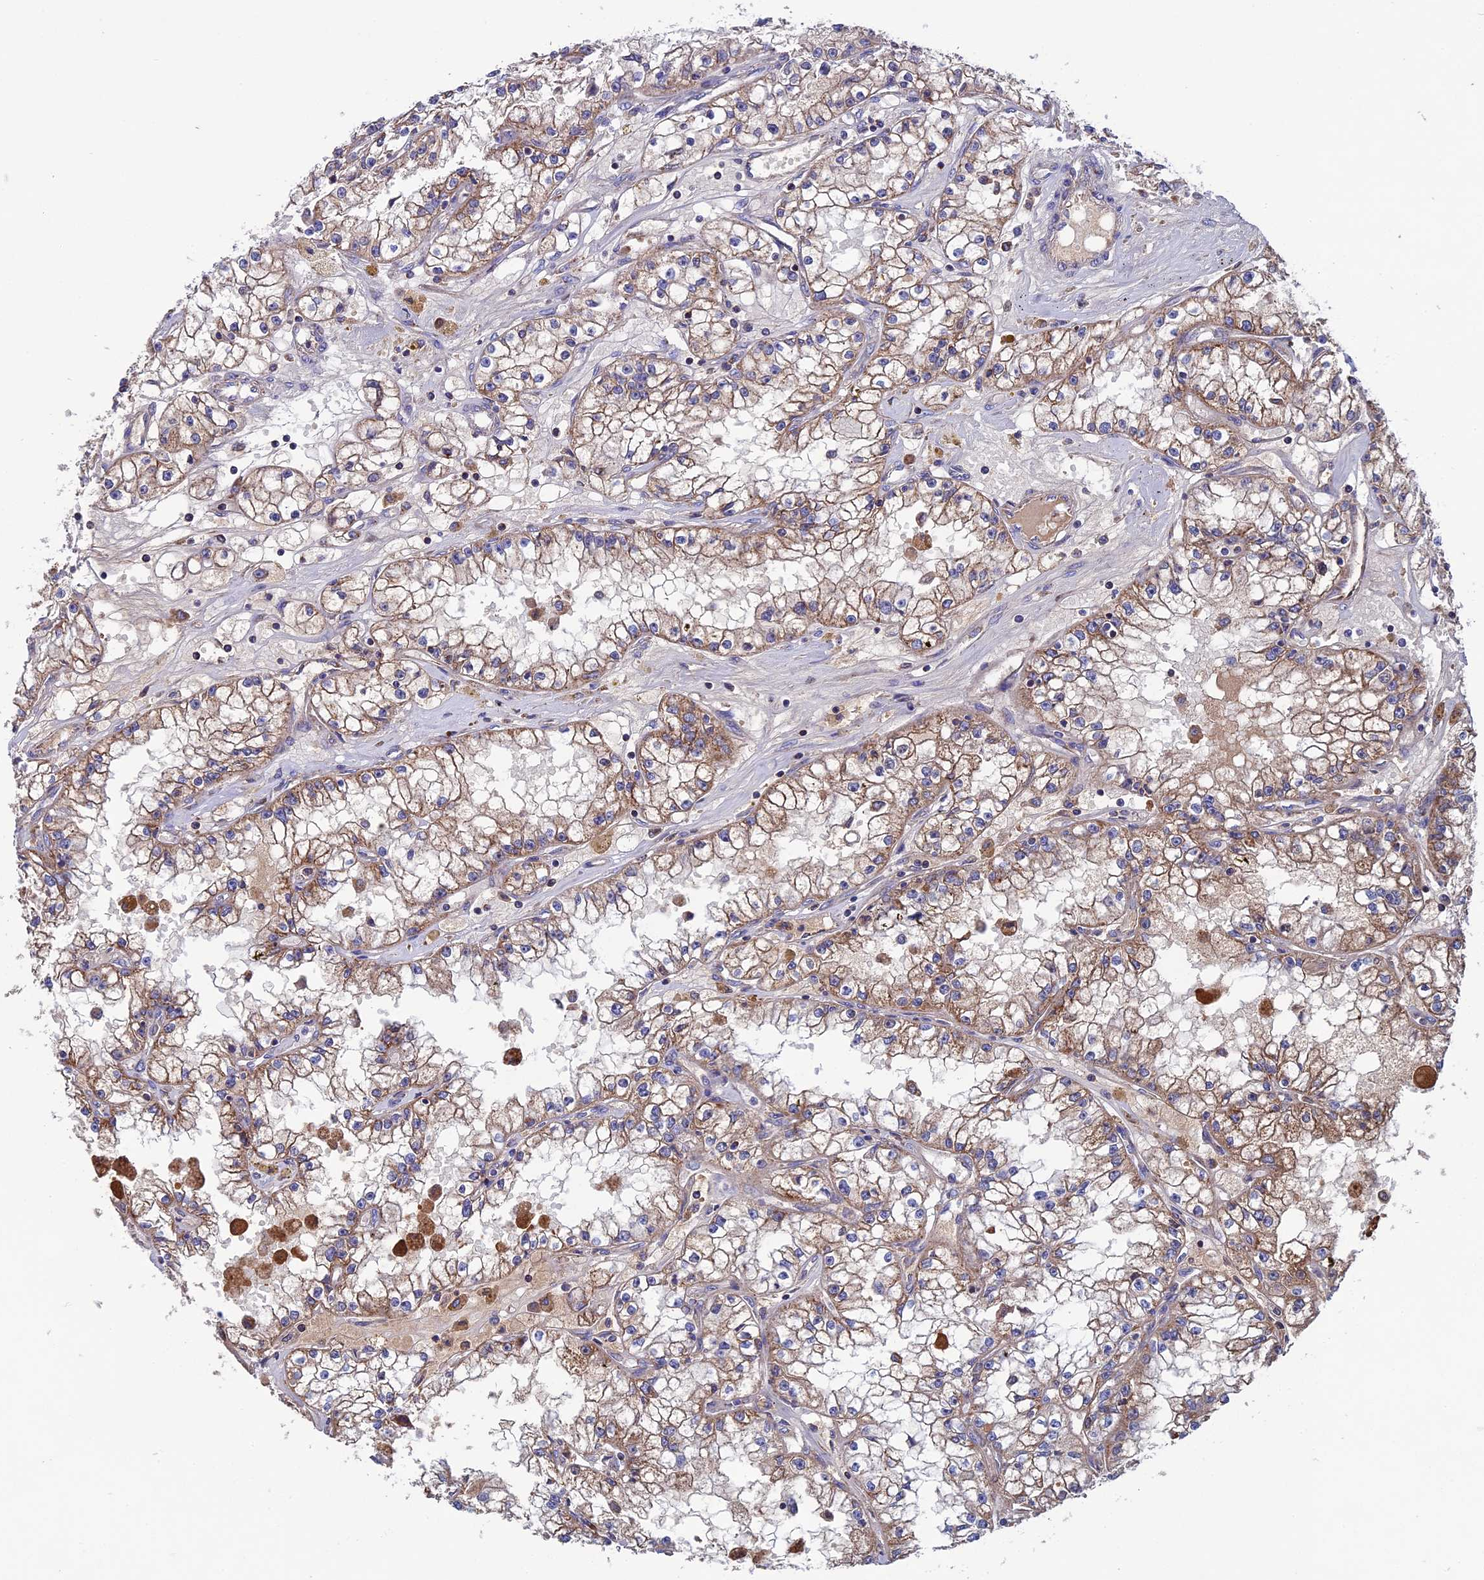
{"staining": {"intensity": "moderate", "quantity": ">75%", "location": "cytoplasmic/membranous"}, "tissue": "renal cancer", "cell_type": "Tumor cells", "image_type": "cancer", "snomed": [{"axis": "morphology", "description": "Adenocarcinoma, NOS"}, {"axis": "topography", "description": "Kidney"}], "caption": "Approximately >75% of tumor cells in human adenocarcinoma (renal) reveal moderate cytoplasmic/membranous protein positivity as visualized by brown immunohistochemical staining.", "gene": "SLC15A5", "patient": {"sex": "male", "age": 56}}